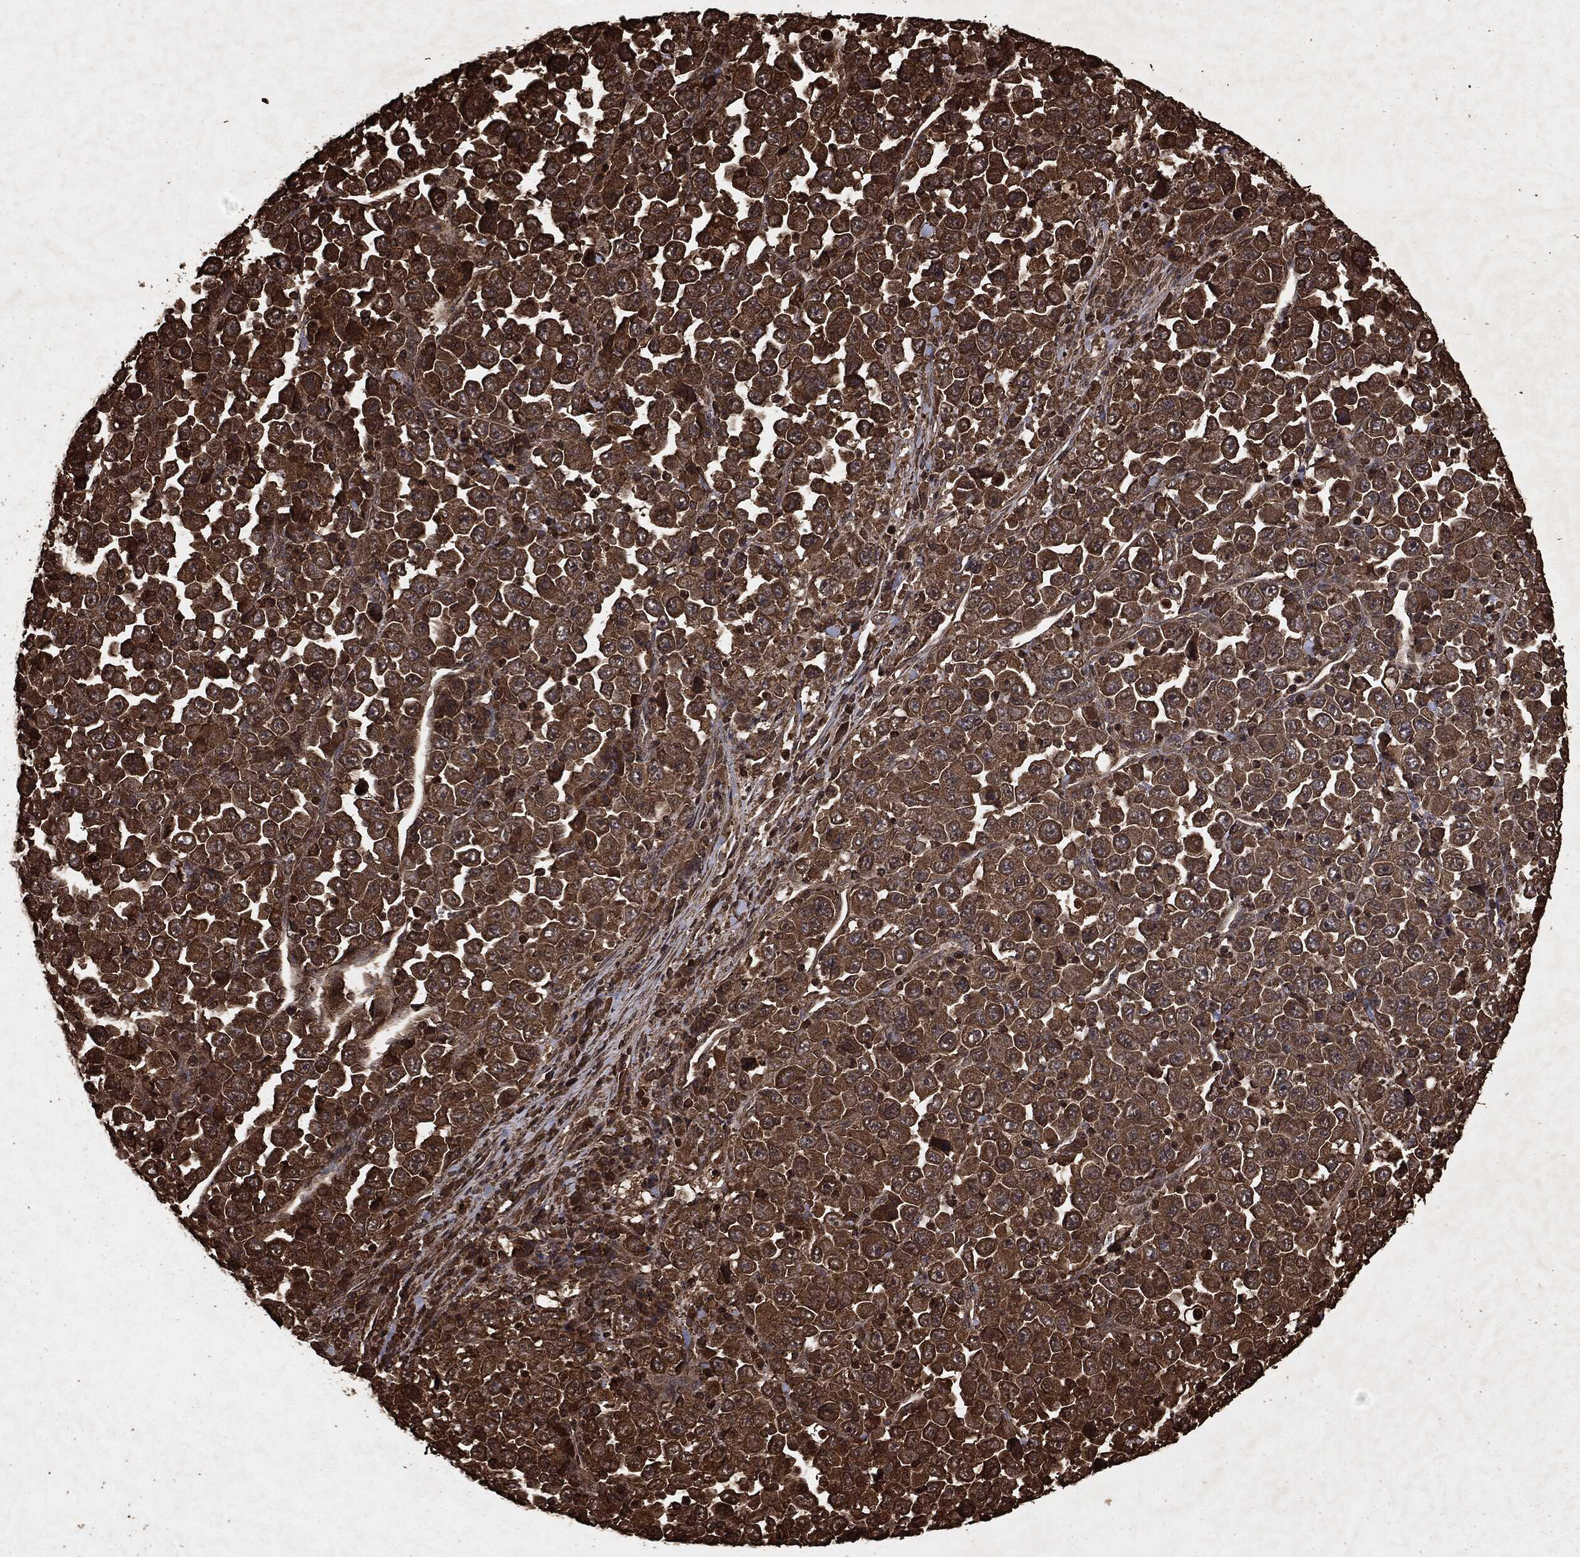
{"staining": {"intensity": "strong", "quantity": ">75%", "location": "cytoplasmic/membranous"}, "tissue": "stomach cancer", "cell_type": "Tumor cells", "image_type": "cancer", "snomed": [{"axis": "morphology", "description": "Normal tissue, NOS"}, {"axis": "morphology", "description": "Adenocarcinoma, NOS"}, {"axis": "topography", "description": "Stomach, upper"}, {"axis": "topography", "description": "Stomach"}], "caption": "Human stomach cancer (adenocarcinoma) stained with a brown dye exhibits strong cytoplasmic/membranous positive staining in about >75% of tumor cells.", "gene": "ARAF", "patient": {"sex": "male", "age": 59}}